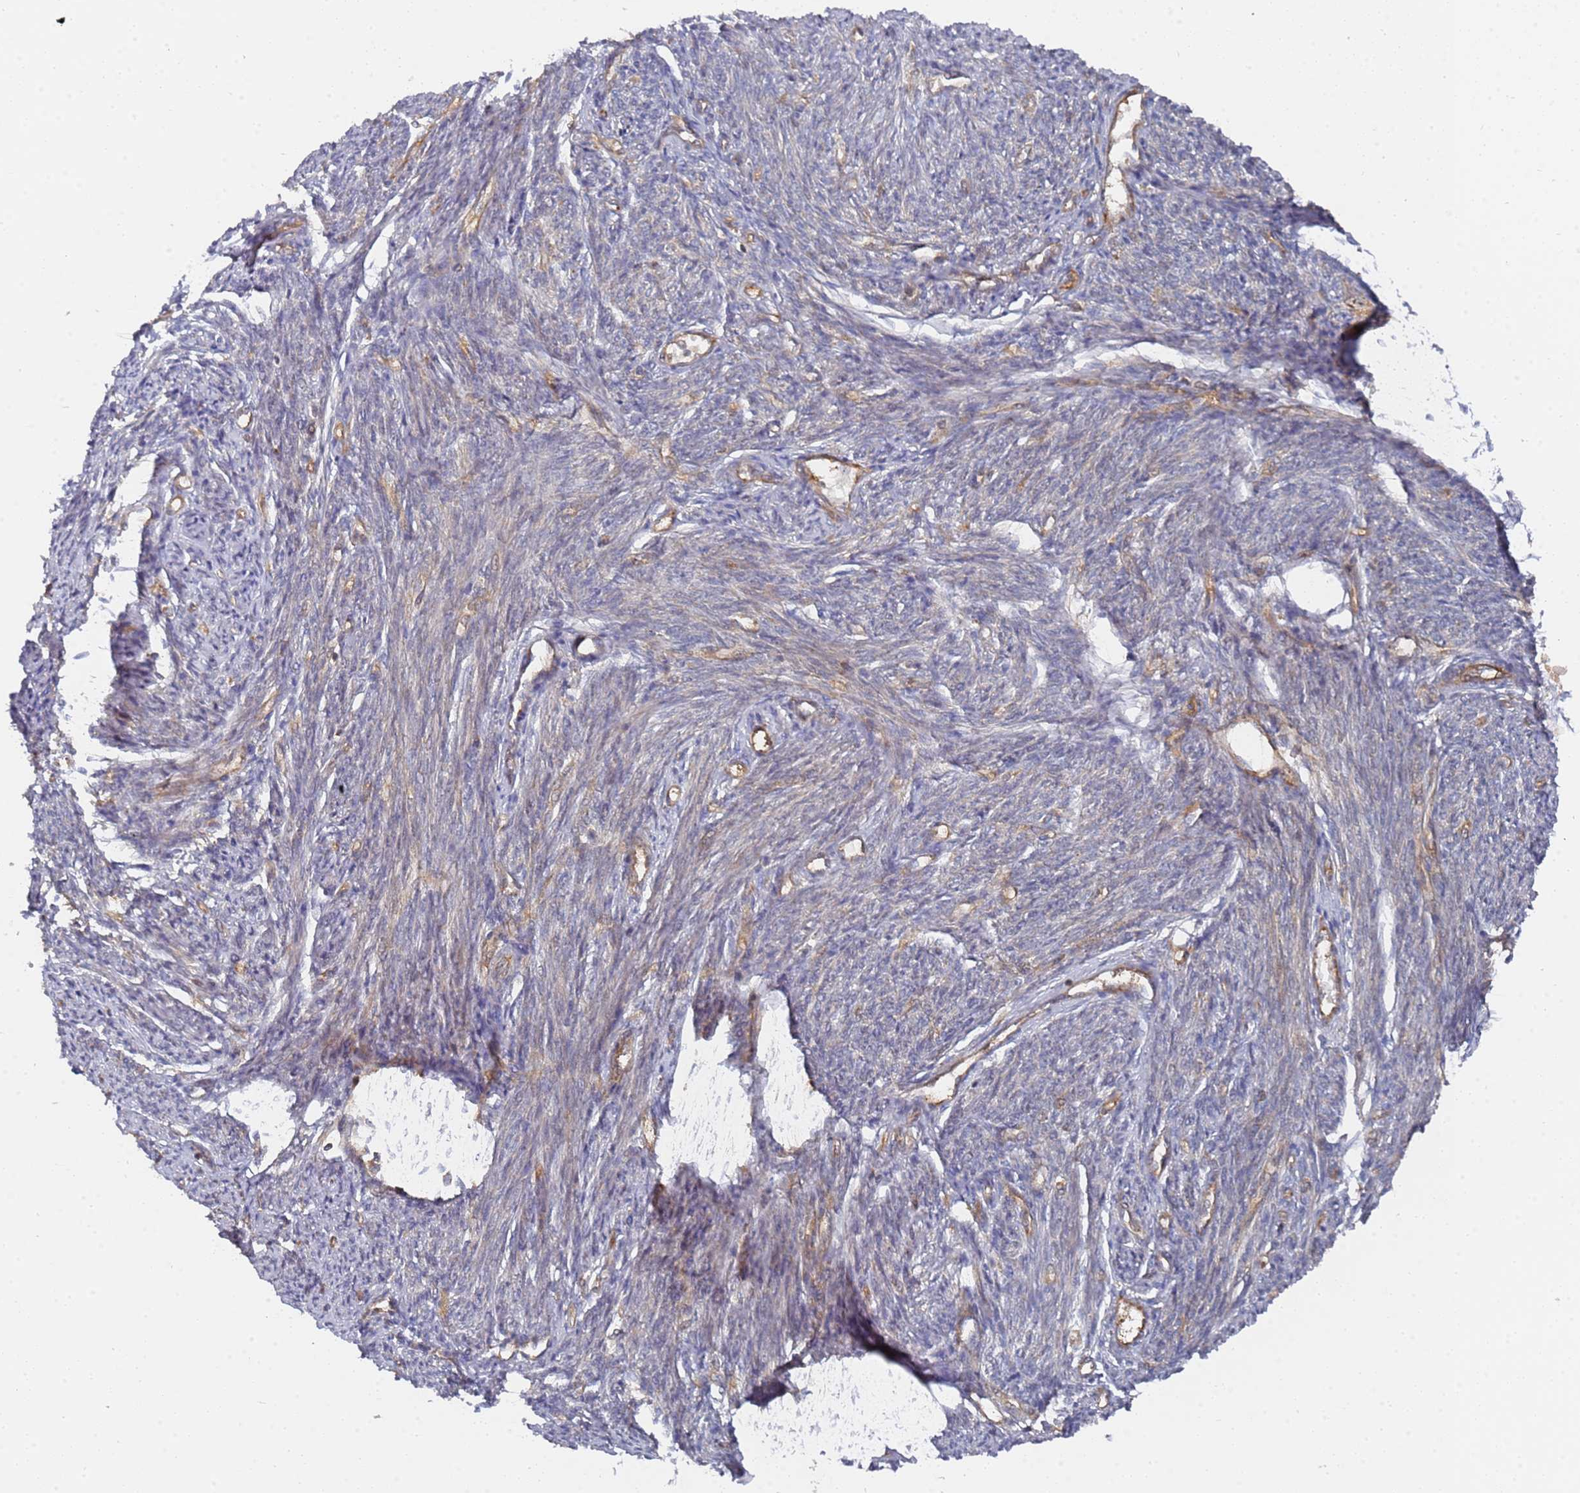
{"staining": {"intensity": "strong", "quantity": "25%-75%", "location": "cytoplasmic/membranous"}, "tissue": "smooth muscle", "cell_type": "Smooth muscle cells", "image_type": "normal", "snomed": [{"axis": "morphology", "description": "Normal tissue, NOS"}, {"axis": "topography", "description": "Smooth muscle"}, {"axis": "topography", "description": "Uterus"}], "caption": "Strong cytoplasmic/membranous protein expression is present in about 25%-75% of smooth muscle cells in smooth muscle. (Brightfield microscopy of DAB IHC at high magnification).", "gene": "DDX60", "patient": {"sex": "female", "age": 59}}